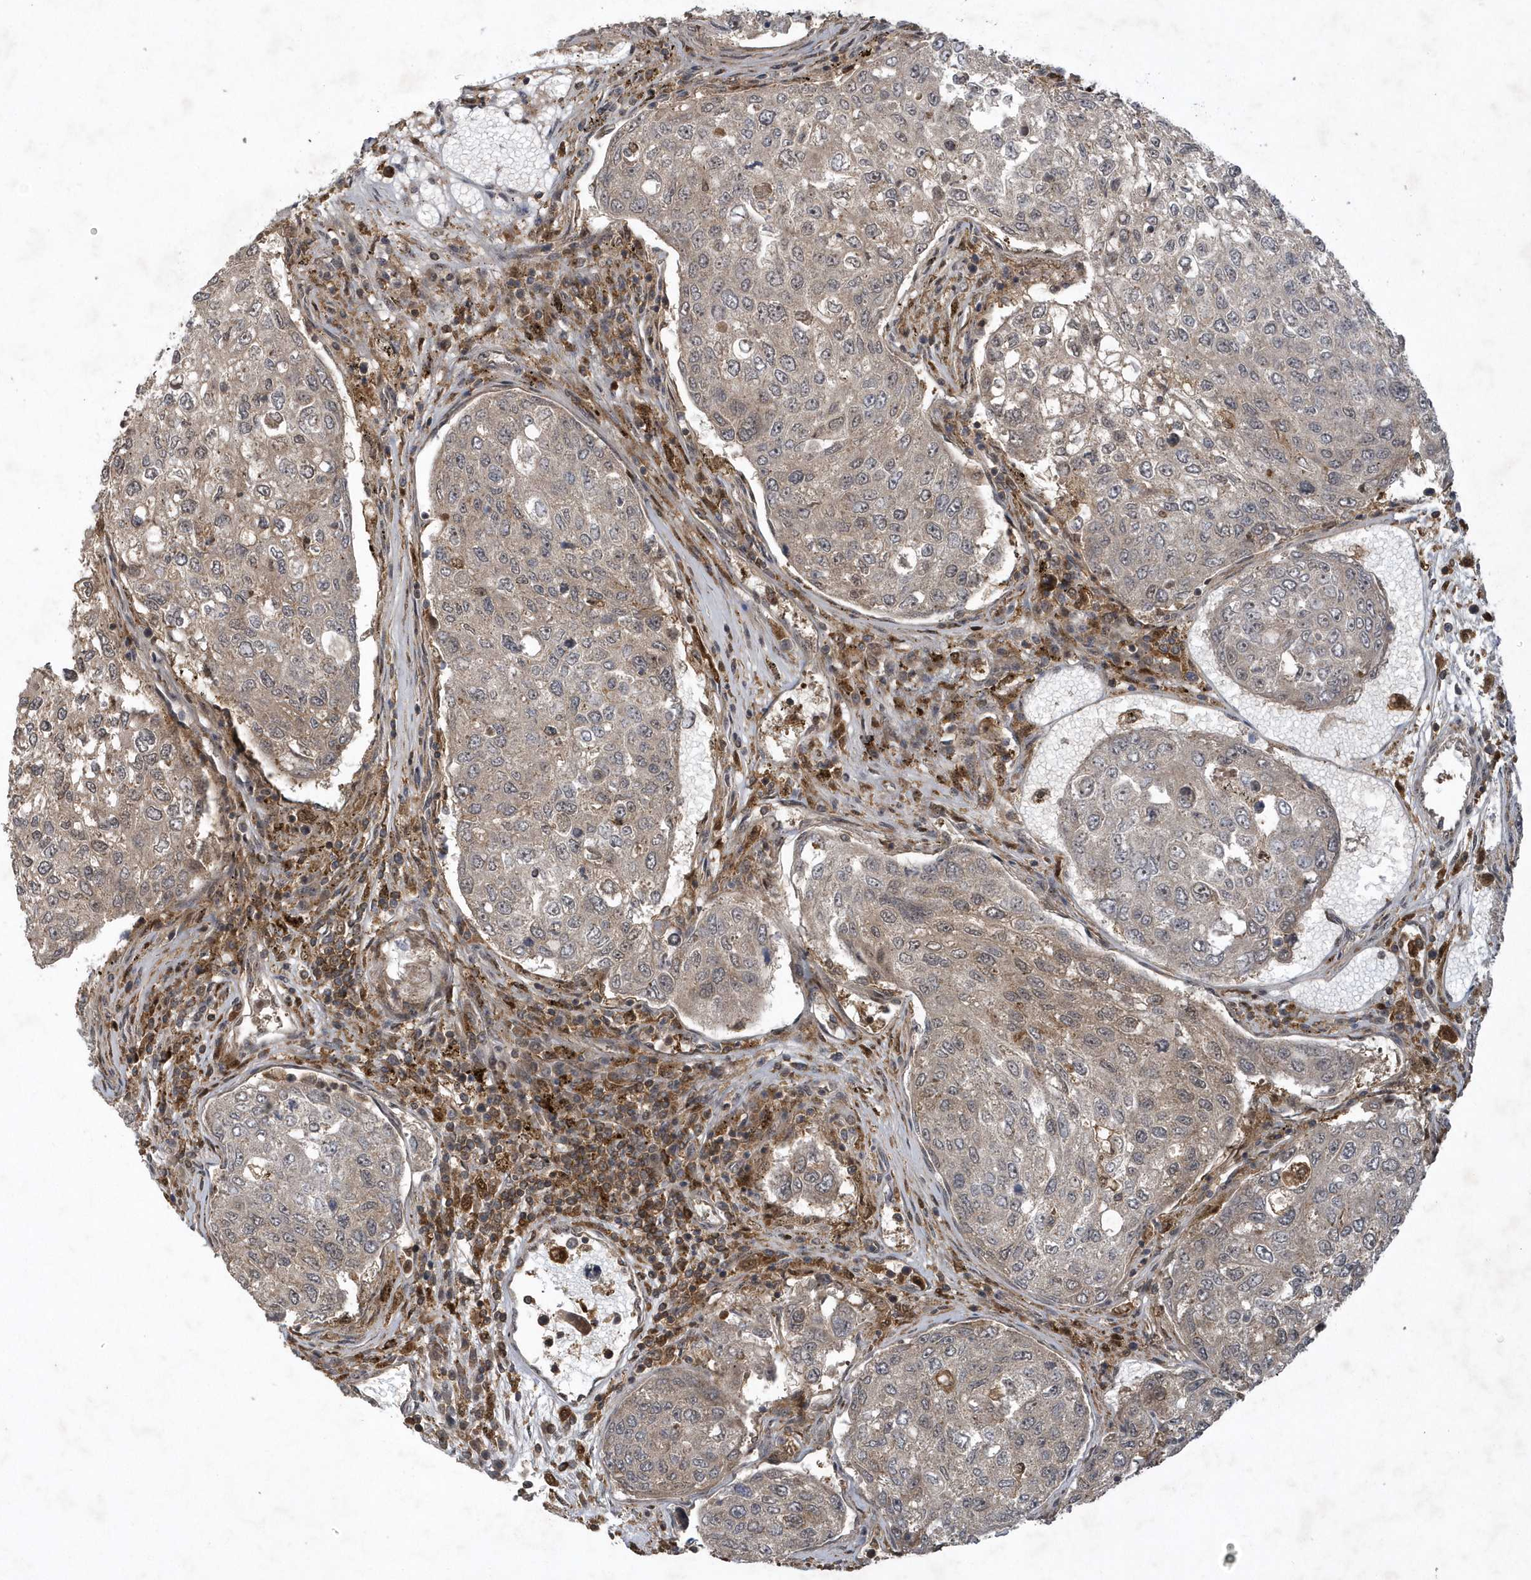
{"staining": {"intensity": "weak", "quantity": "<25%", "location": "cytoplasmic/membranous"}, "tissue": "urothelial cancer", "cell_type": "Tumor cells", "image_type": "cancer", "snomed": [{"axis": "morphology", "description": "Urothelial carcinoma, High grade"}, {"axis": "topography", "description": "Lymph node"}, {"axis": "topography", "description": "Urinary bladder"}], "caption": "DAB (3,3'-diaminobenzidine) immunohistochemical staining of urothelial cancer shows no significant expression in tumor cells.", "gene": "LACC1", "patient": {"sex": "male", "age": 51}}